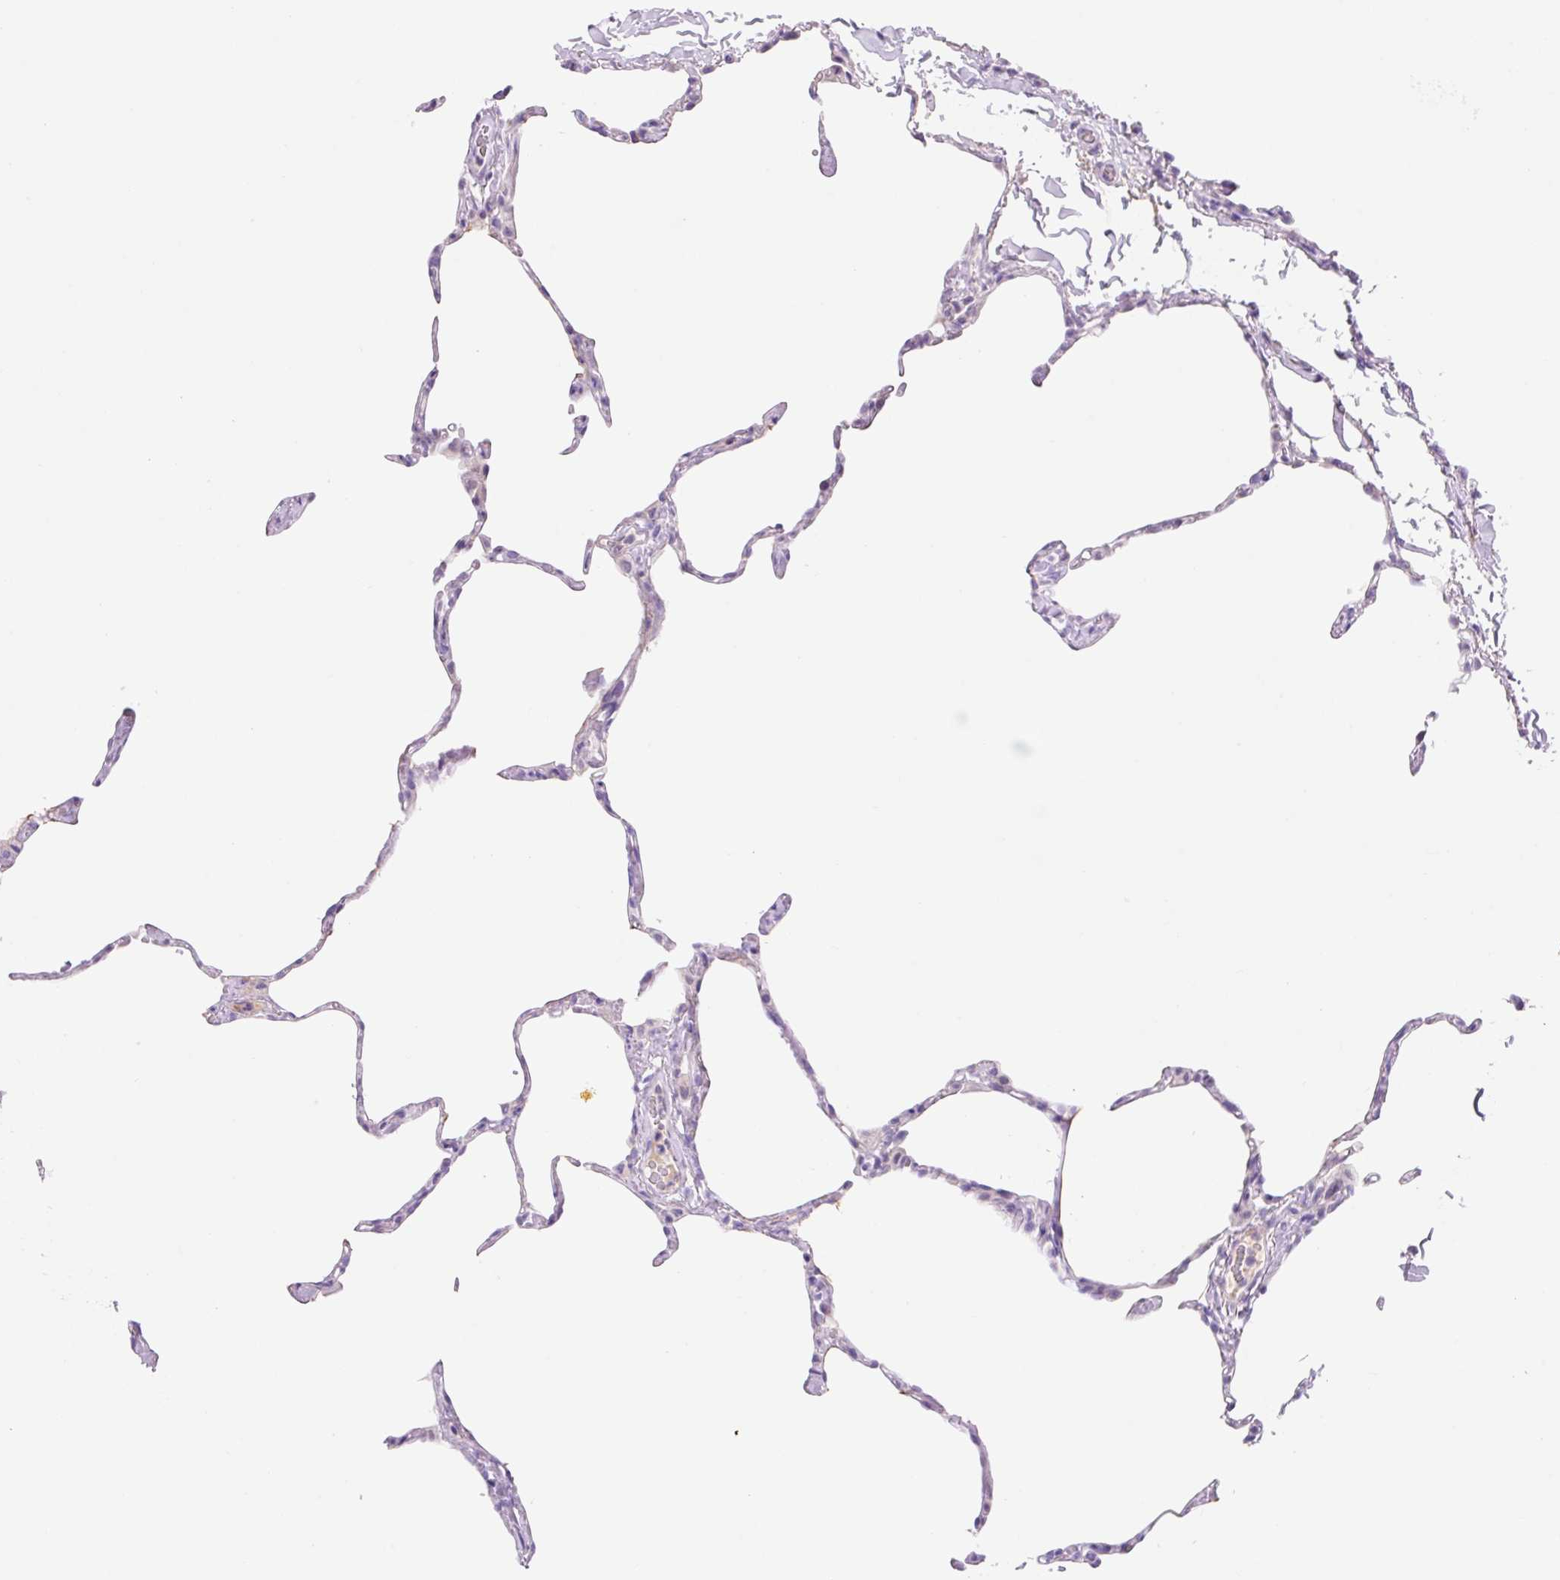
{"staining": {"intensity": "negative", "quantity": "none", "location": "none"}, "tissue": "lung", "cell_type": "Alveolar cells", "image_type": "normal", "snomed": [{"axis": "morphology", "description": "Normal tissue, NOS"}, {"axis": "topography", "description": "Lung"}], "caption": "Immunohistochemistry (IHC) histopathology image of unremarkable human lung stained for a protein (brown), which exhibits no positivity in alveolar cells. (DAB immunohistochemistry, high magnification).", "gene": "ZNF121", "patient": {"sex": "male", "age": 65}}